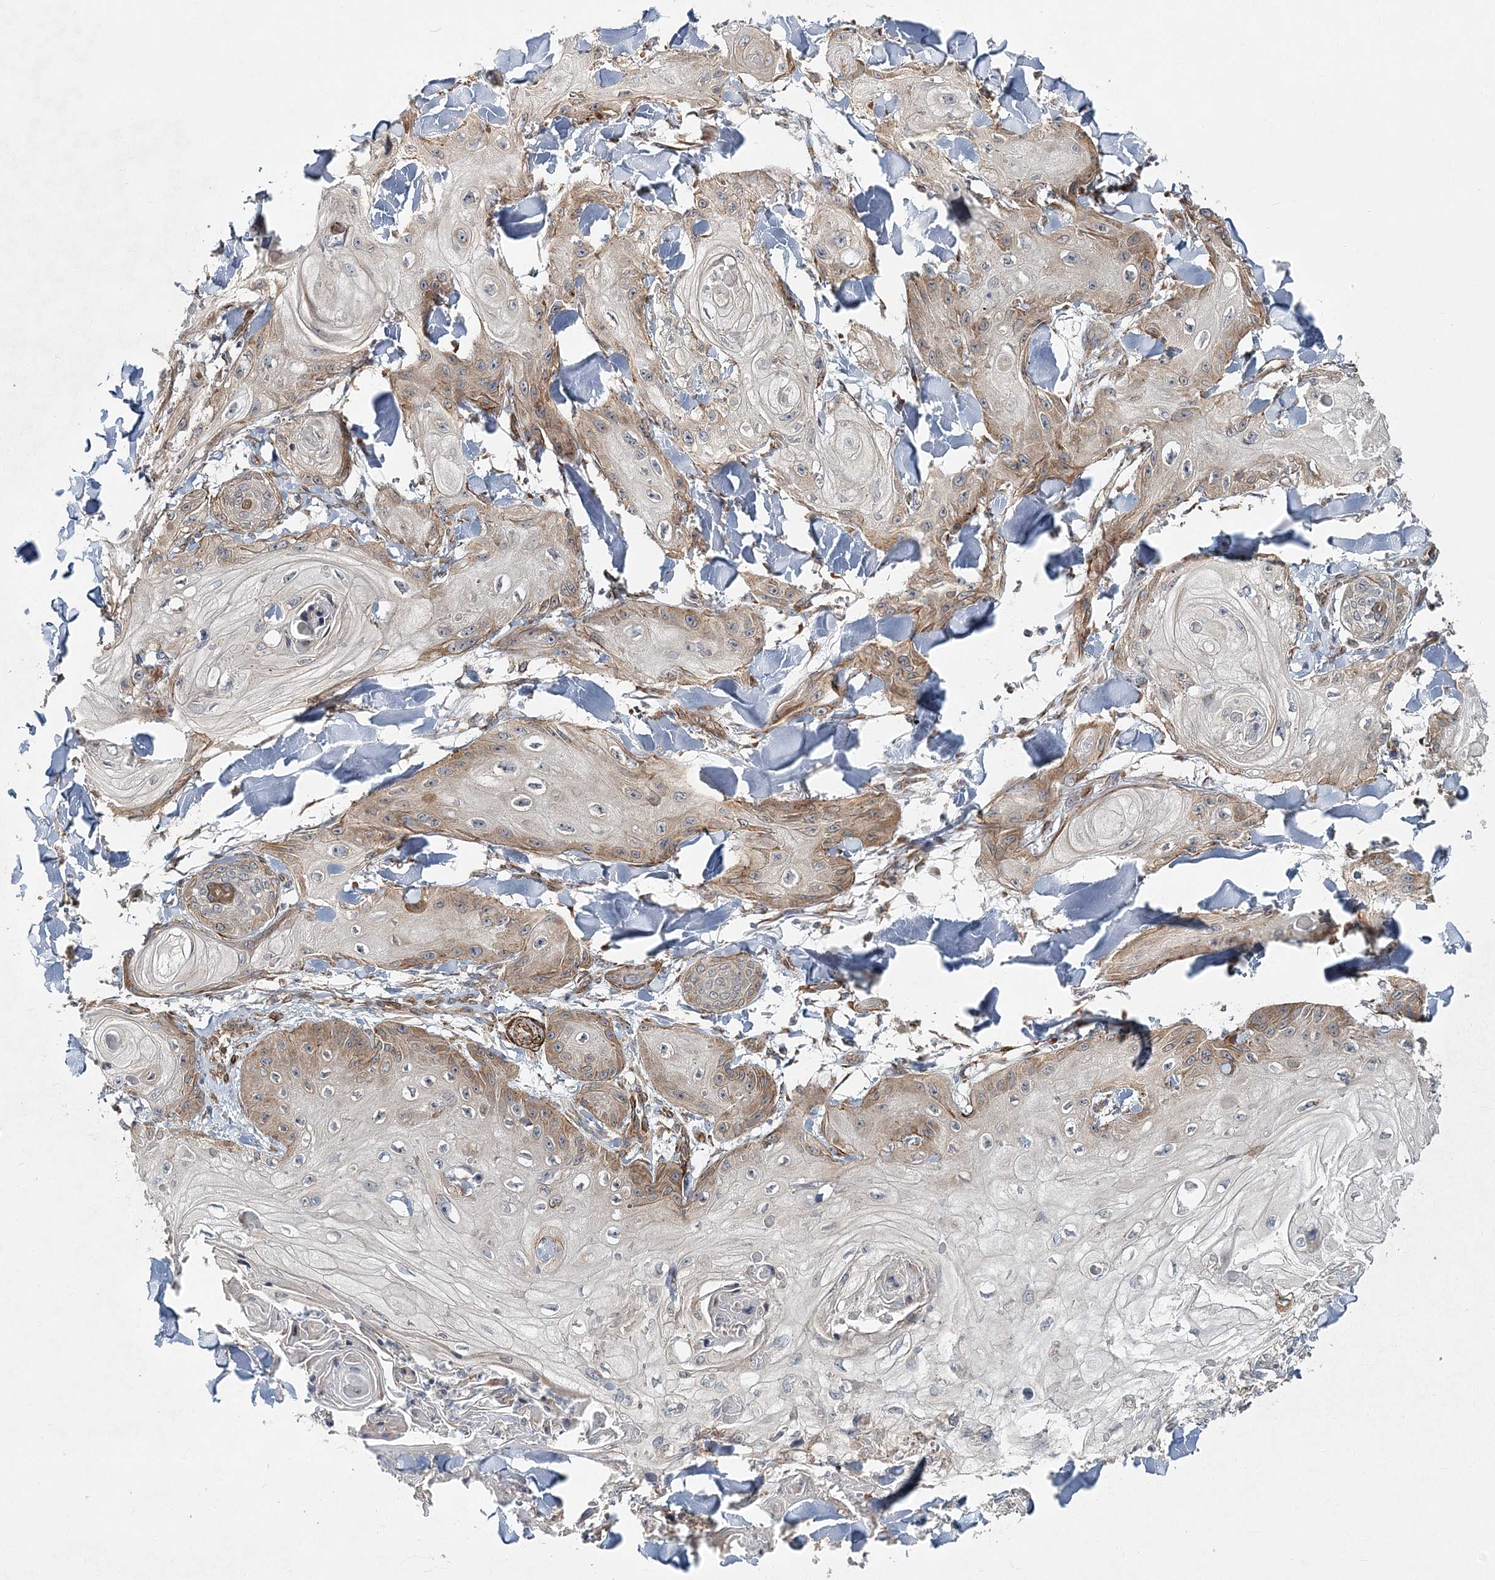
{"staining": {"intensity": "weak", "quantity": "<25%", "location": "cytoplasmic/membranous"}, "tissue": "skin cancer", "cell_type": "Tumor cells", "image_type": "cancer", "snomed": [{"axis": "morphology", "description": "Squamous cell carcinoma, NOS"}, {"axis": "topography", "description": "Skin"}], "caption": "Skin cancer (squamous cell carcinoma) was stained to show a protein in brown. There is no significant positivity in tumor cells.", "gene": "NBAS", "patient": {"sex": "male", "age": 74}}